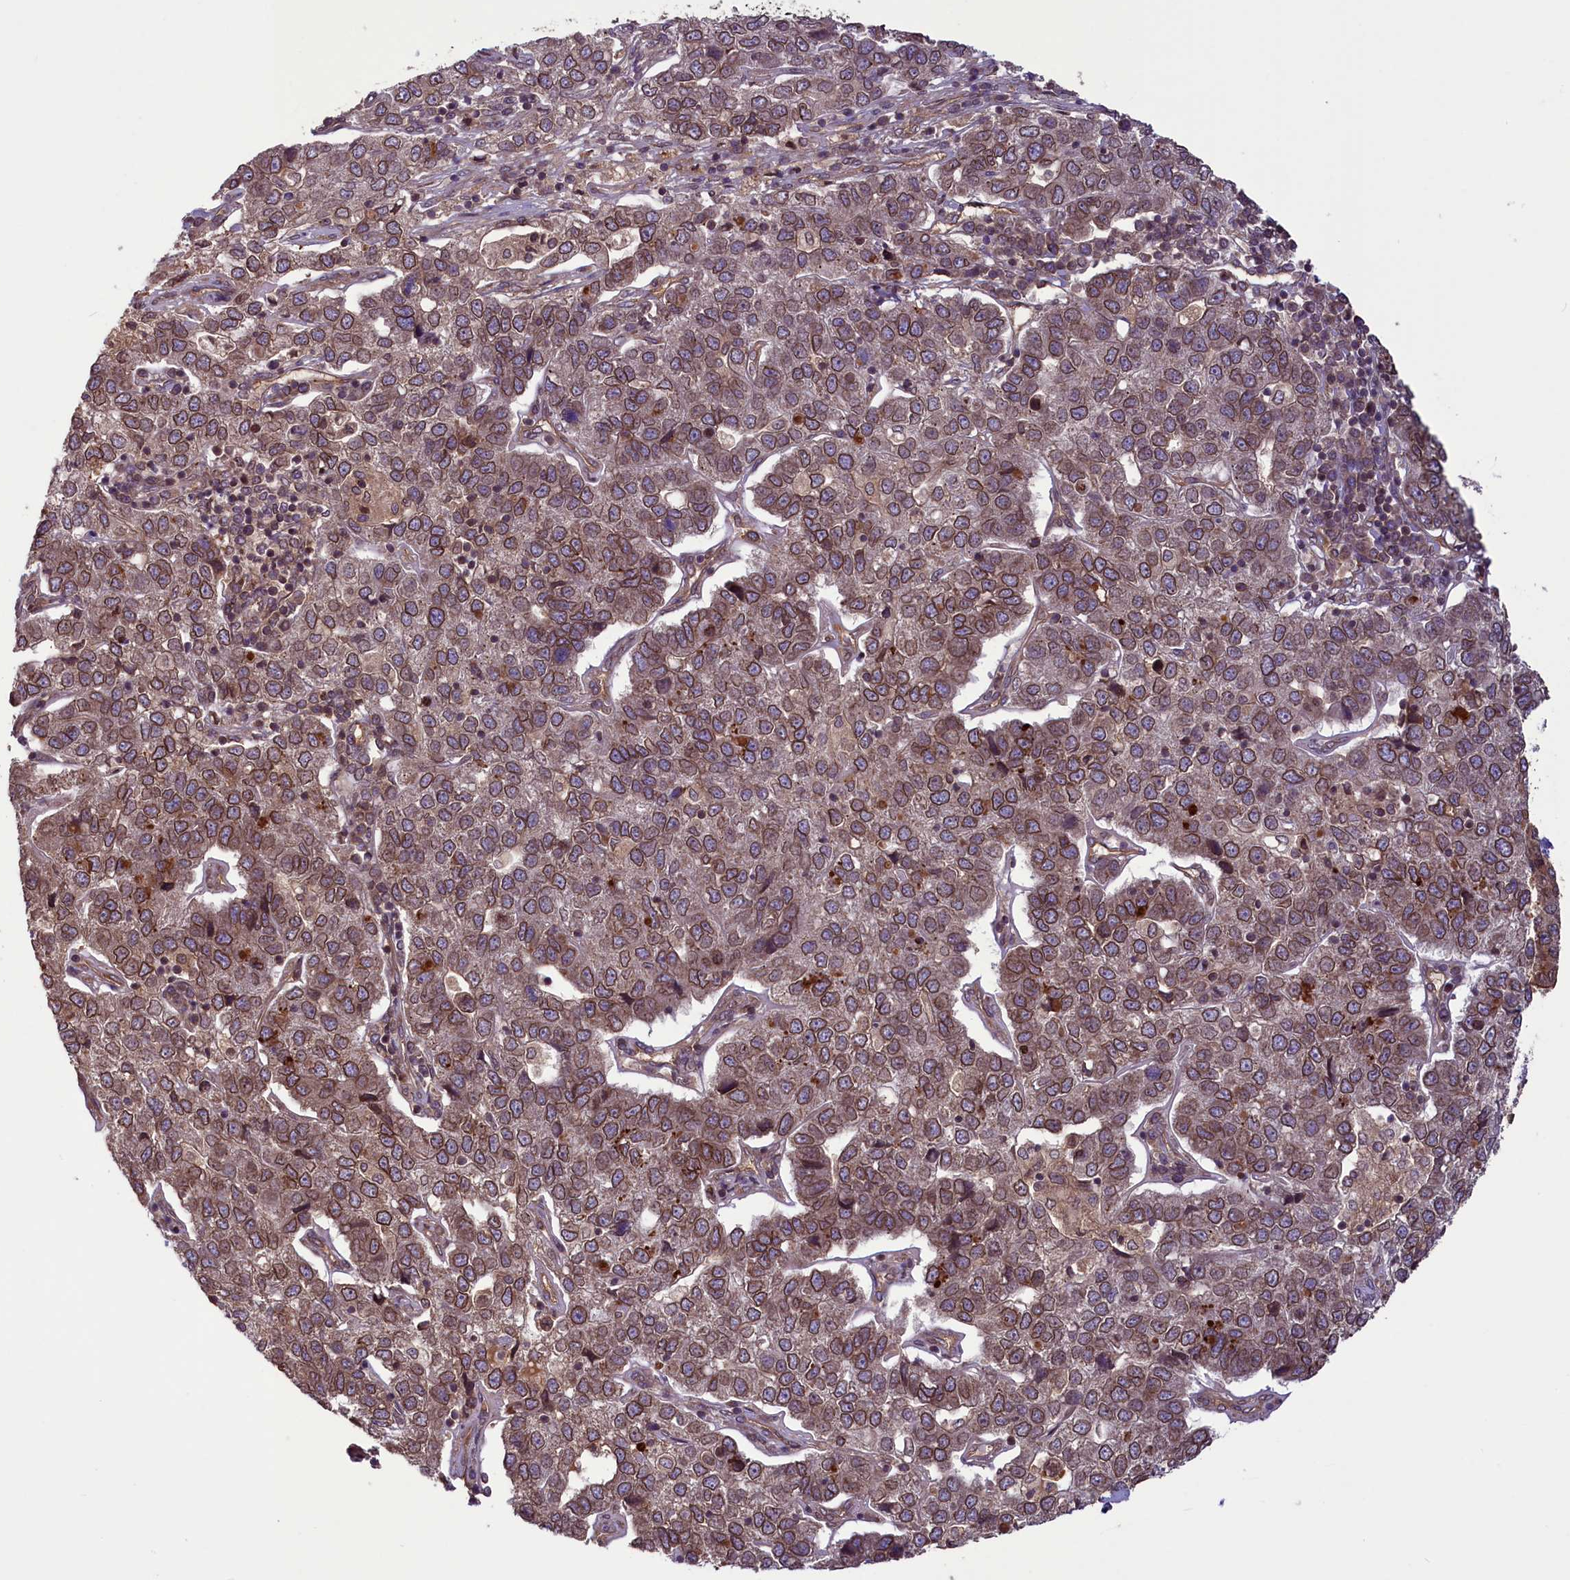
{"staining": {"intensity": "moderate", "quantity": ">75%", "location": "cytoplasmic/membranous,nuclear"}, "tissue": "pancreatic cancer", "cell_type": "Tumor cells", "image_type": "cancer", "snomed": [{"axis": "morphology", "description": "Adenocarcinoma, NOS"}, {"axis": "topography", "description": "Pancreas"}], "caption": "Protein staining of pancreatic cancer (adenocarcinoma) tissue exhibits moderate cytoplasmic/membranous and nuclear expression in about >75% of tumor cells. Using DAB (3,3'-diaminobenzidine) (brown) and hematoxylin (blue) stains, captured at high magnification using brightfield microscopy.", "gene": "CCDC125", "patient": {"sex": "female", "age": 61}}